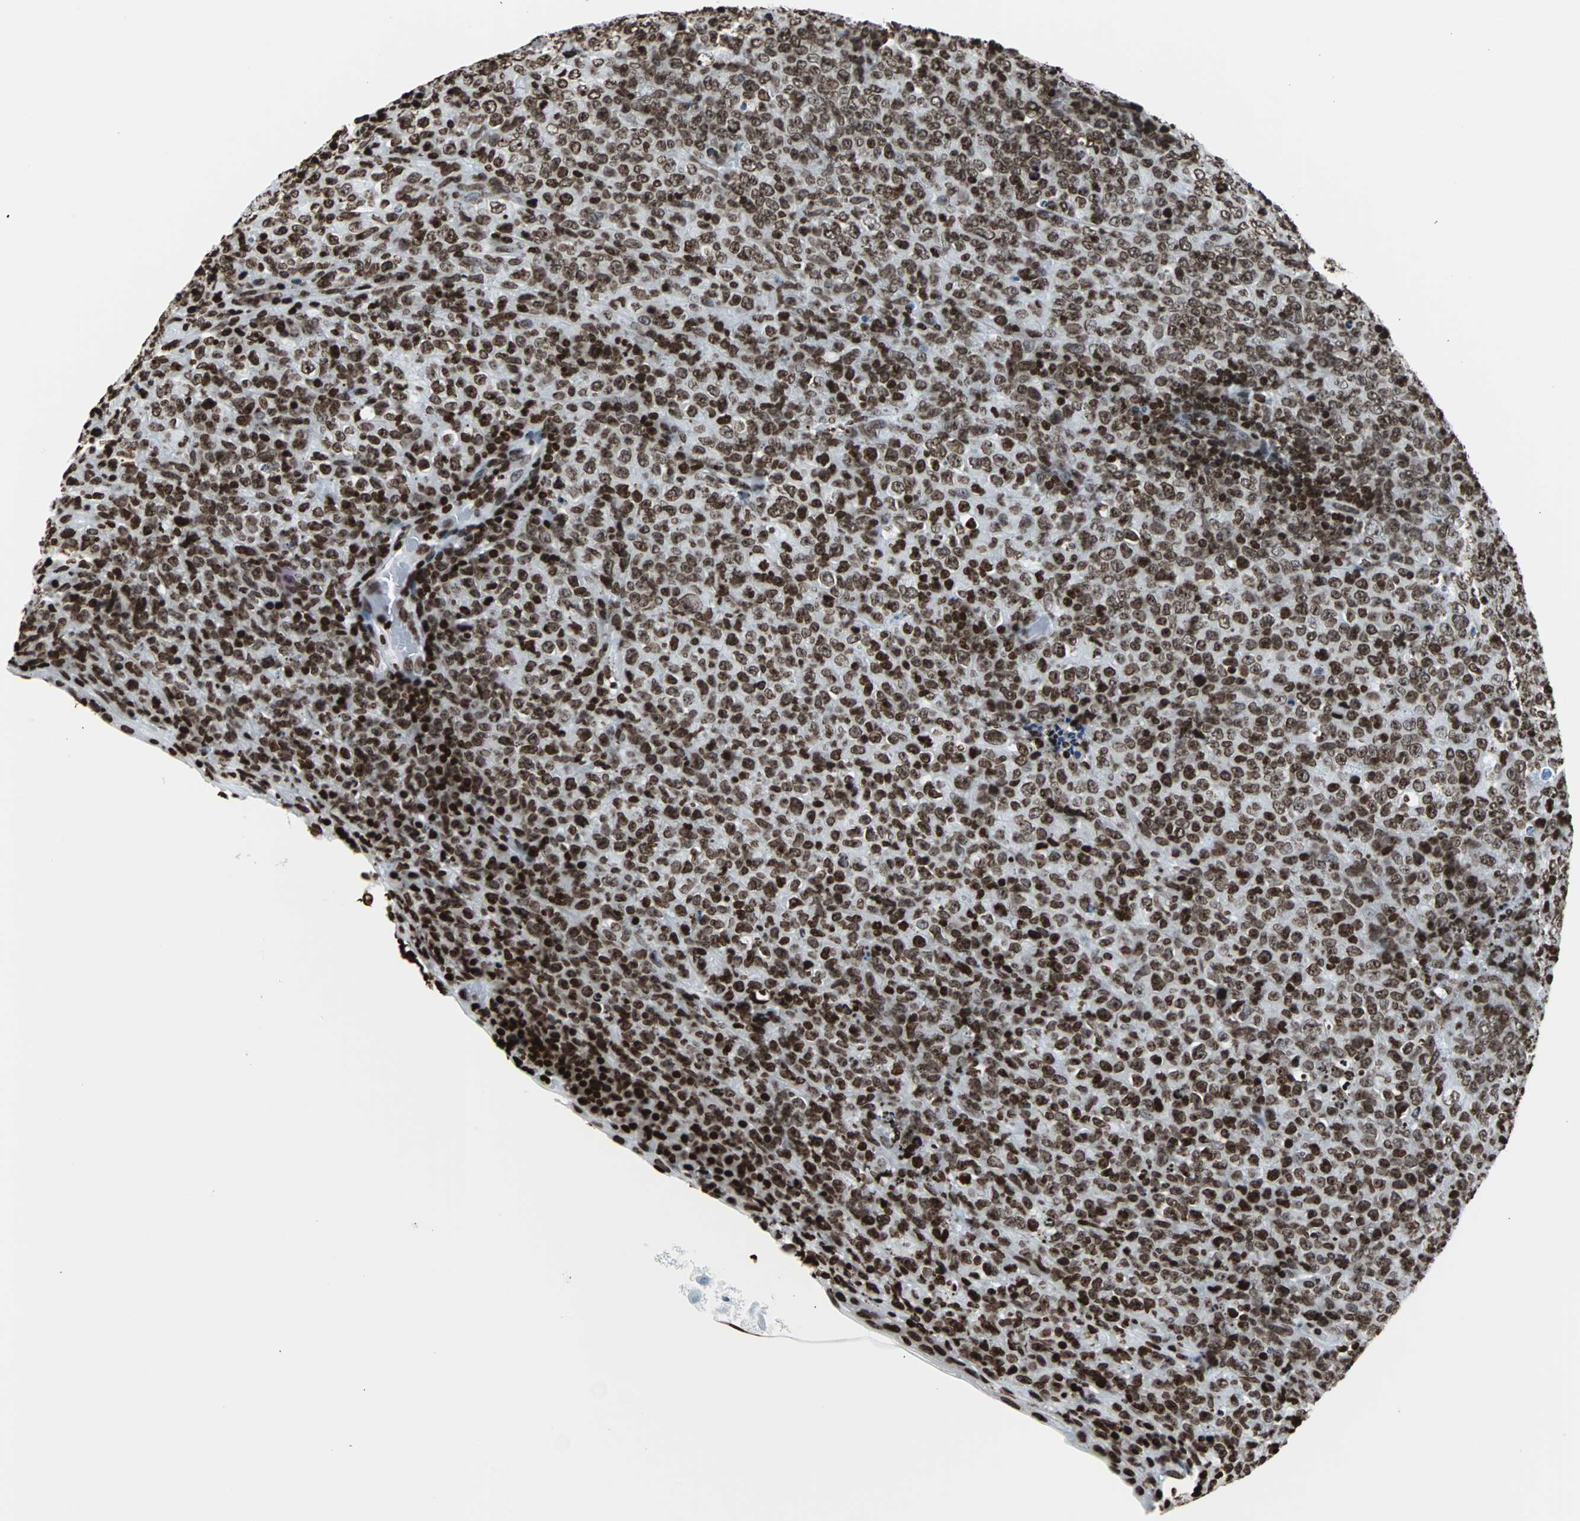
{"staining": {"intensity": "strong", "quantity": ">75%", "location": "nuclear"}, "tissue": "lymphoma", "cell_type": "Tumor cells", "image_type": "cancer", "snomed": [{"axis": "morphology", "description": "Malignant lymphoma, non-Hodgkin's type, High grade"}, {"axis": "topography", "description": "Tonsil"}], "caption": "Malignant lymphoma, non-Hodgkin's type (high-grade) stained with a protein marker displays strong staining in tumor cells.", "gene": "H2BC18", "patient": {"sex": "female", "age": 36}}